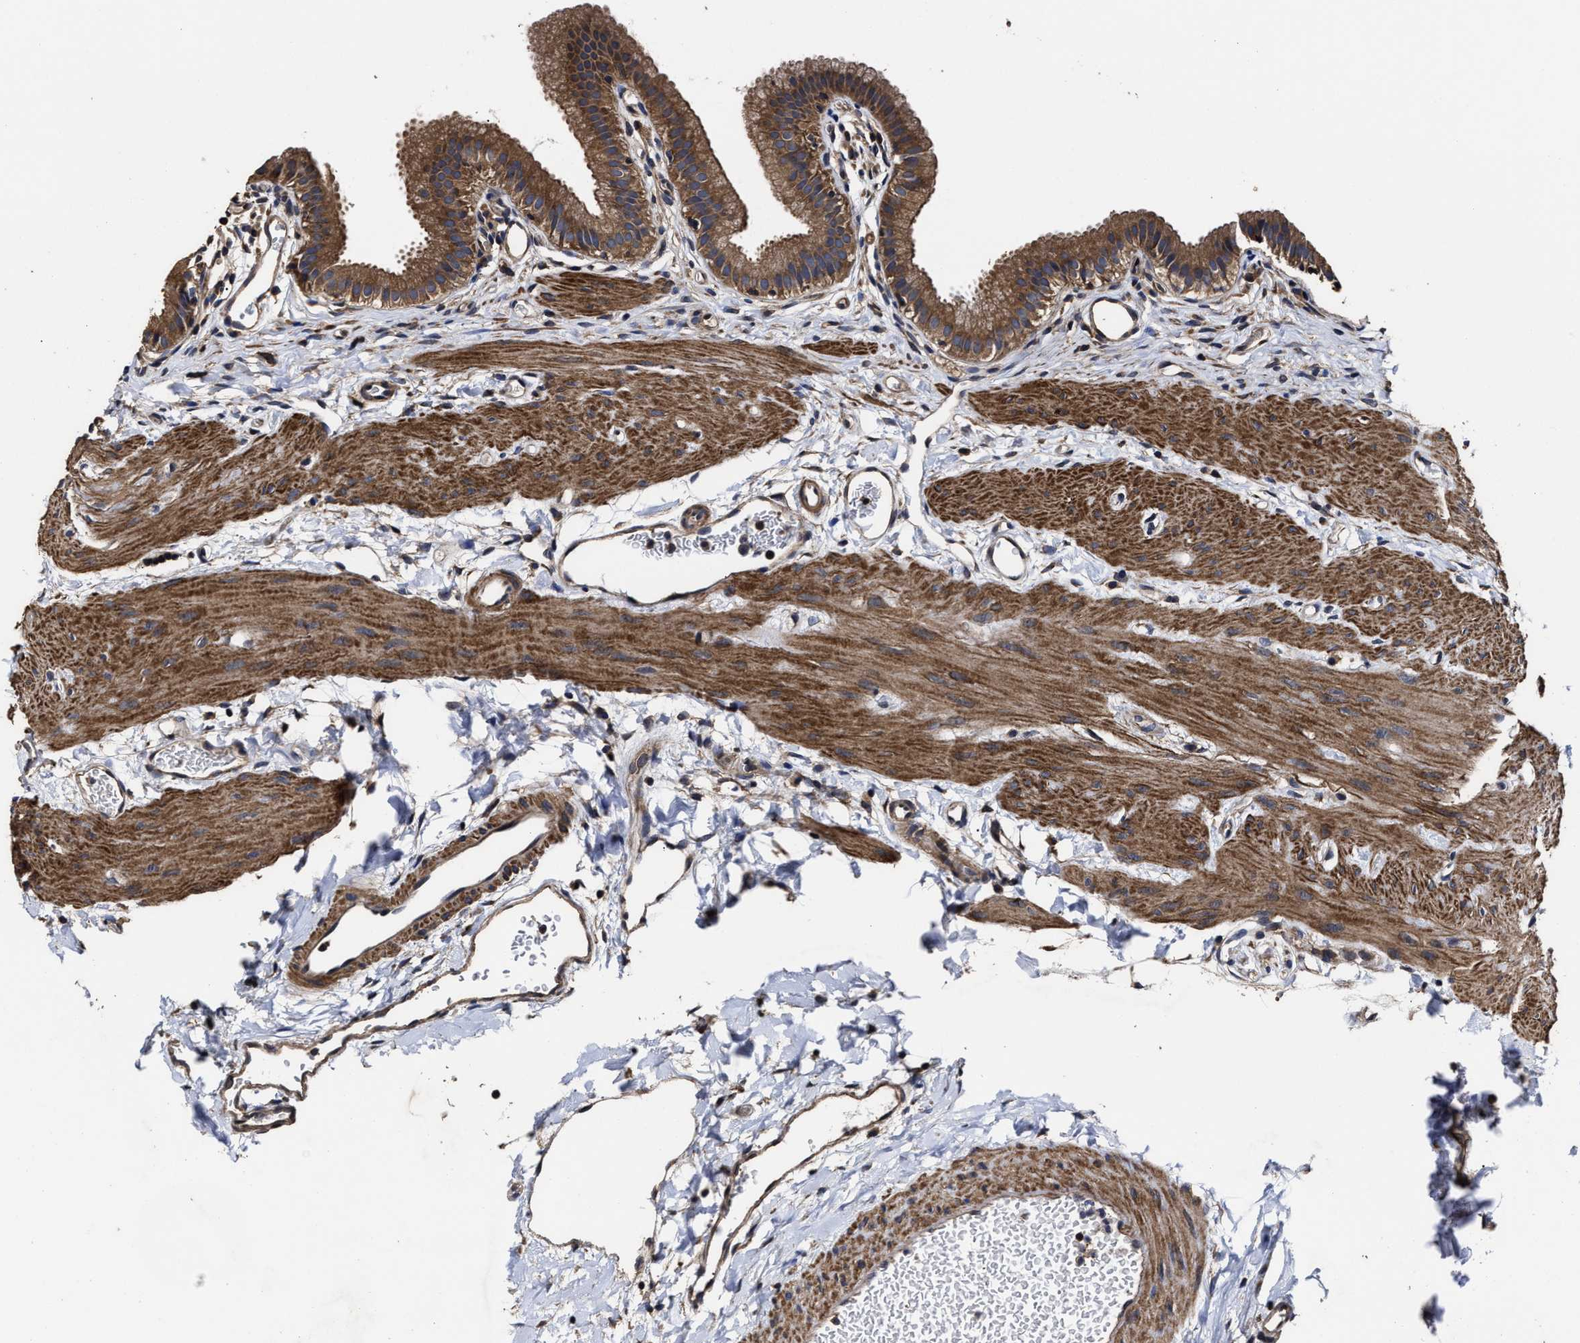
{"staining": {"intensity": "strong", "quantity": ">75%", "location": "cytoplasmic/membranous"}, "tissue": "gallbladder", "cell_type": "Glandular cells", "image_type": "normal", "snomed": [{"axis": "morphology", "description": "Normal tissue, NOS"}, {"axis": "topography", "description": "Gallbladder"}], "caption": "Protein staining displays strong cytoplasmic/membranous staining in about >75% of glandular cells in unremarkable gallbladder. Immunohistochemistry stains the protein in brown and the nuclei are stained blue.", "gene": "AVEN", "patient": {"sex": "female", "age": 26}}